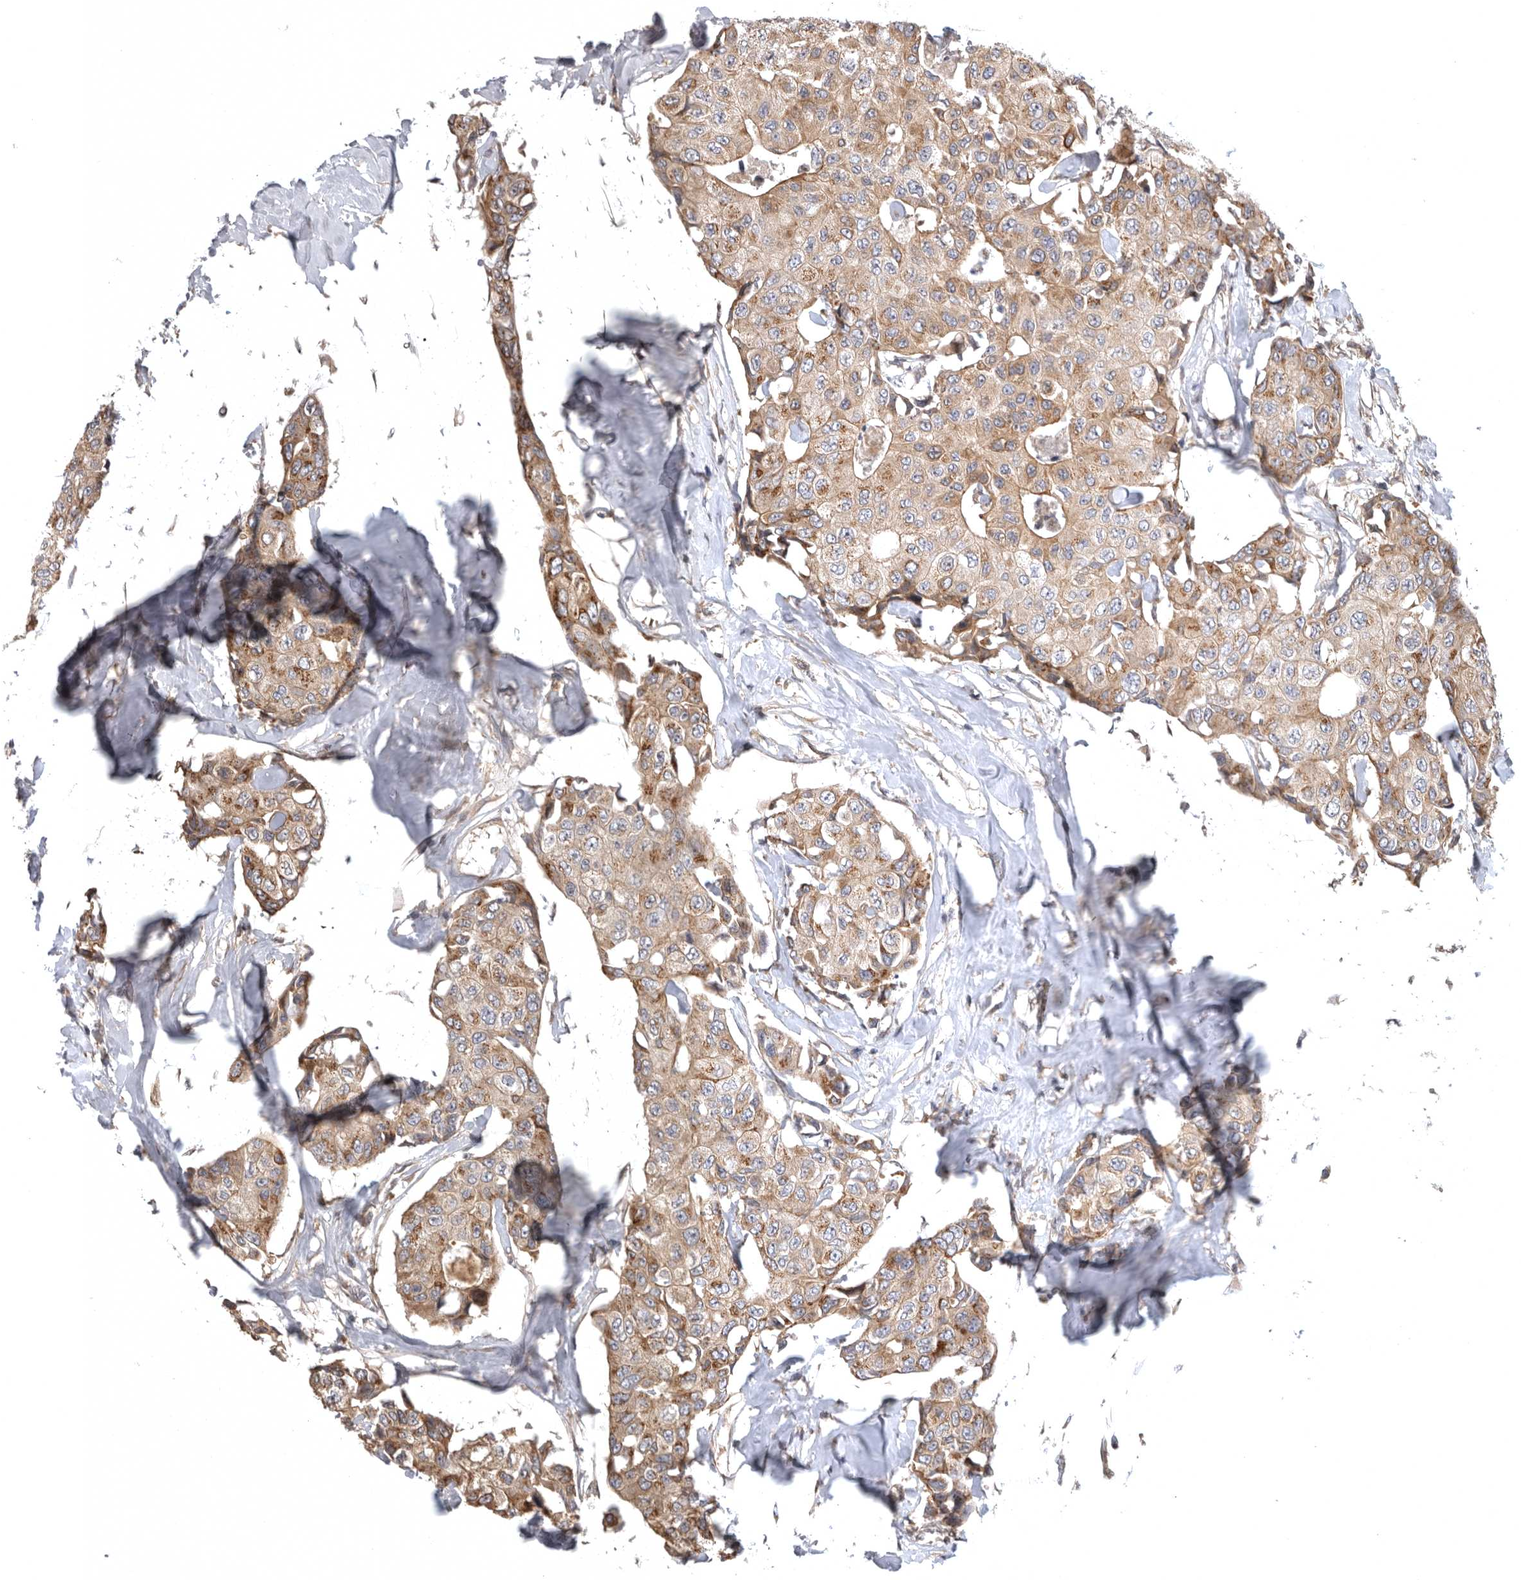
{"staining": {"intensity": "moderate", "quantity": ">75%", "location": "cytoplasmic/membranous"}, "tissue": "breast cancer", "cell_type": "Tumor cells", "image_type": "cancer", "snomed": [{"axis": "morphology", "description": "Duct carcinoma"}, {"axis": "topography", "description": "Breast"}], "caption": "DAB immunohistochemical staining of breast cancer shows moderate cytoplasmic/membranous protein expression in about >75% of tumor cells.", "gene": "CUEDC1", "patient": {"sex": "female", "age": 80}}